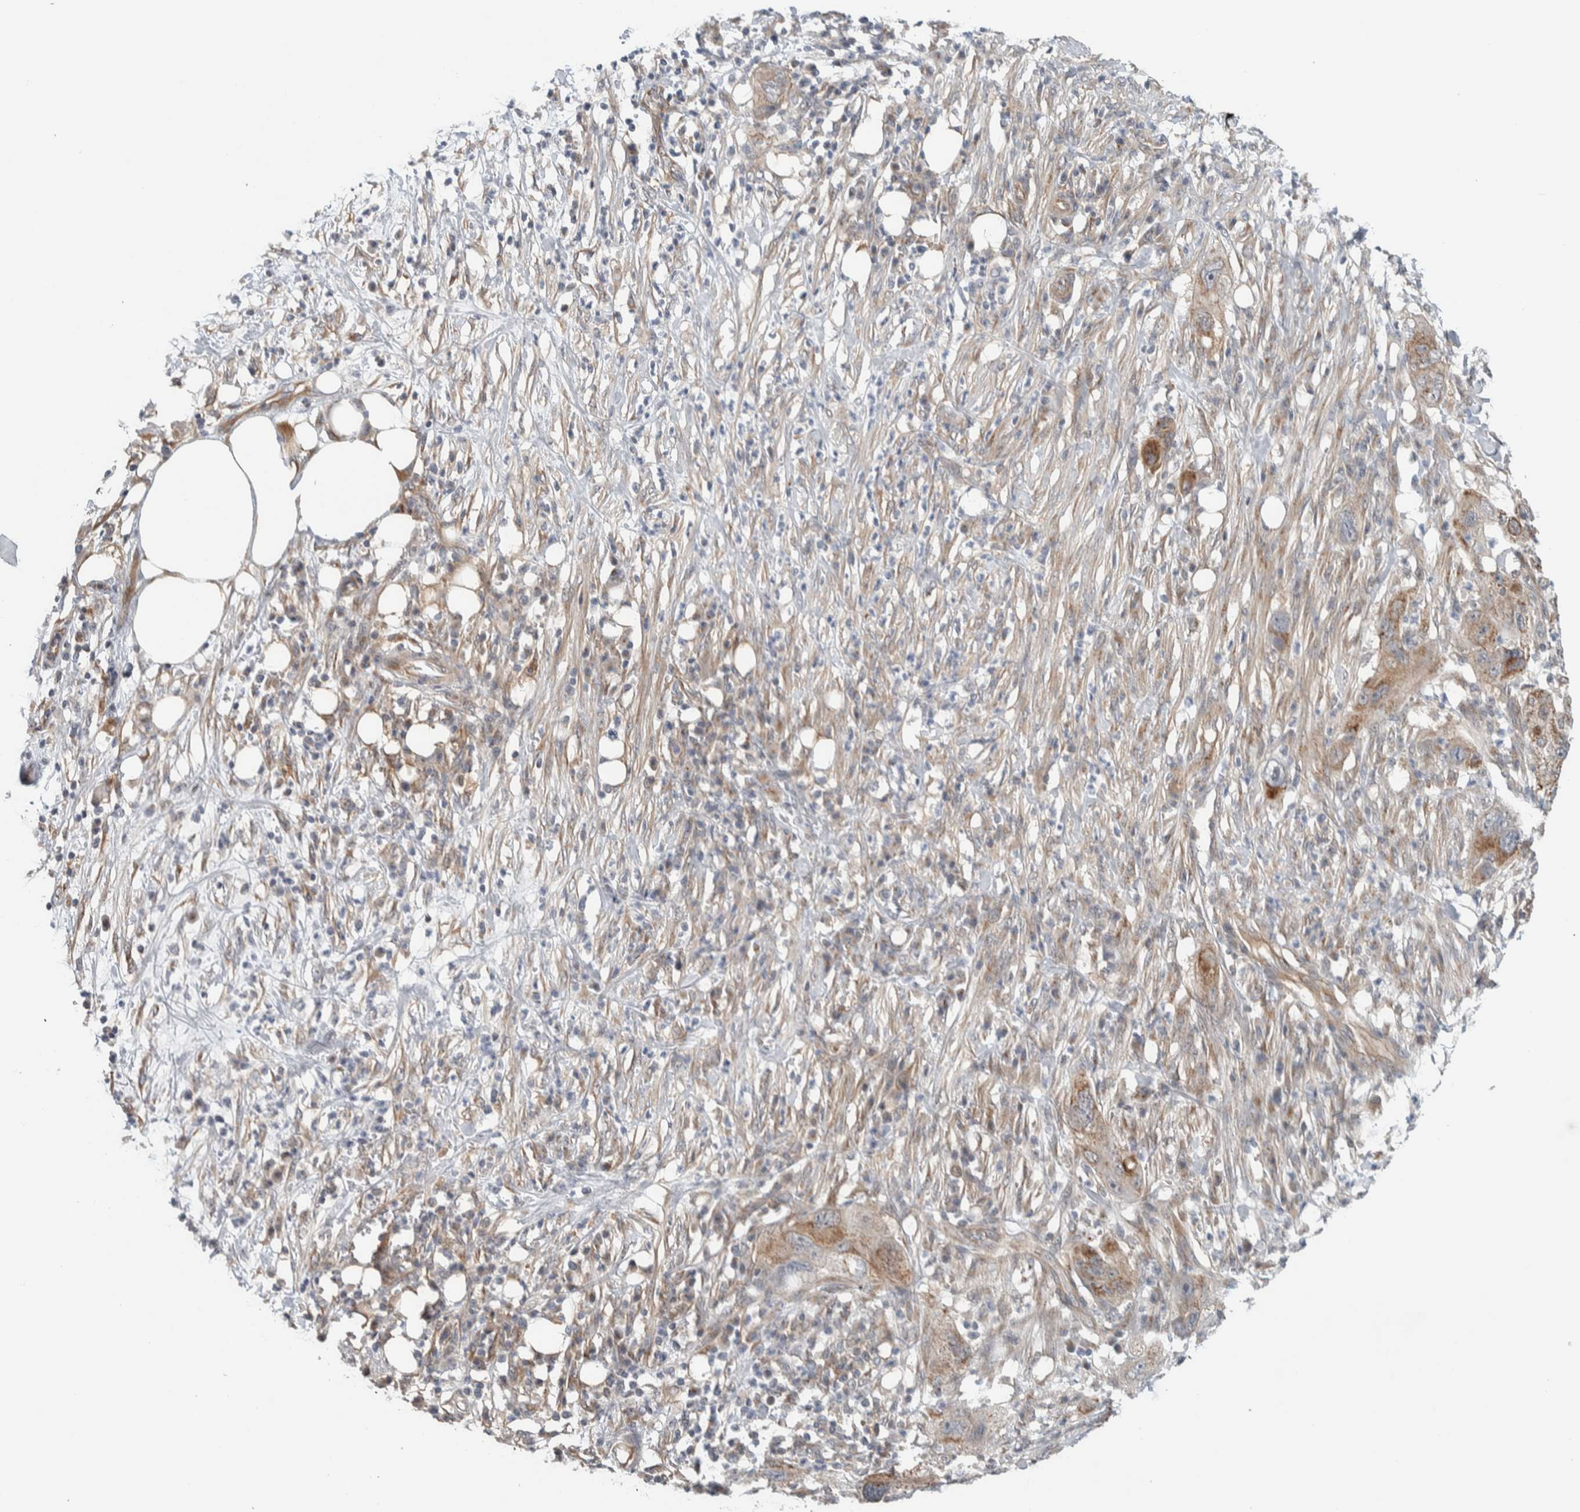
{"staining": {"intensity": "moderate", "quantity": ">75%", "location": "cytoplasmic/membranous"}, "tissue": "pancreatic cancer", "cell_type": "Tumor cells", "image_type": "cancer", "snomed": [{"axis": "morphology", "description": "Adenocarcinoma, NOS"}, {"axis": "topography", "description": "Pancreas"}], "caption": "Immunohistochemistry staining of pancreatic adenocarcinoma, which shows medium levels of moderate cytoplasmic/membranous staining in approximately >75% of tumor cells indicating moderate cytoplasmic/membranous protein expression. The staining was performed using DAB (3,3'-diaminobenzidine) (brown) for protein detection and nuclei were counterstained in hematoxylin (blue).", "gene": "RERE", "patient": {"sex": "female", "age": 78}}